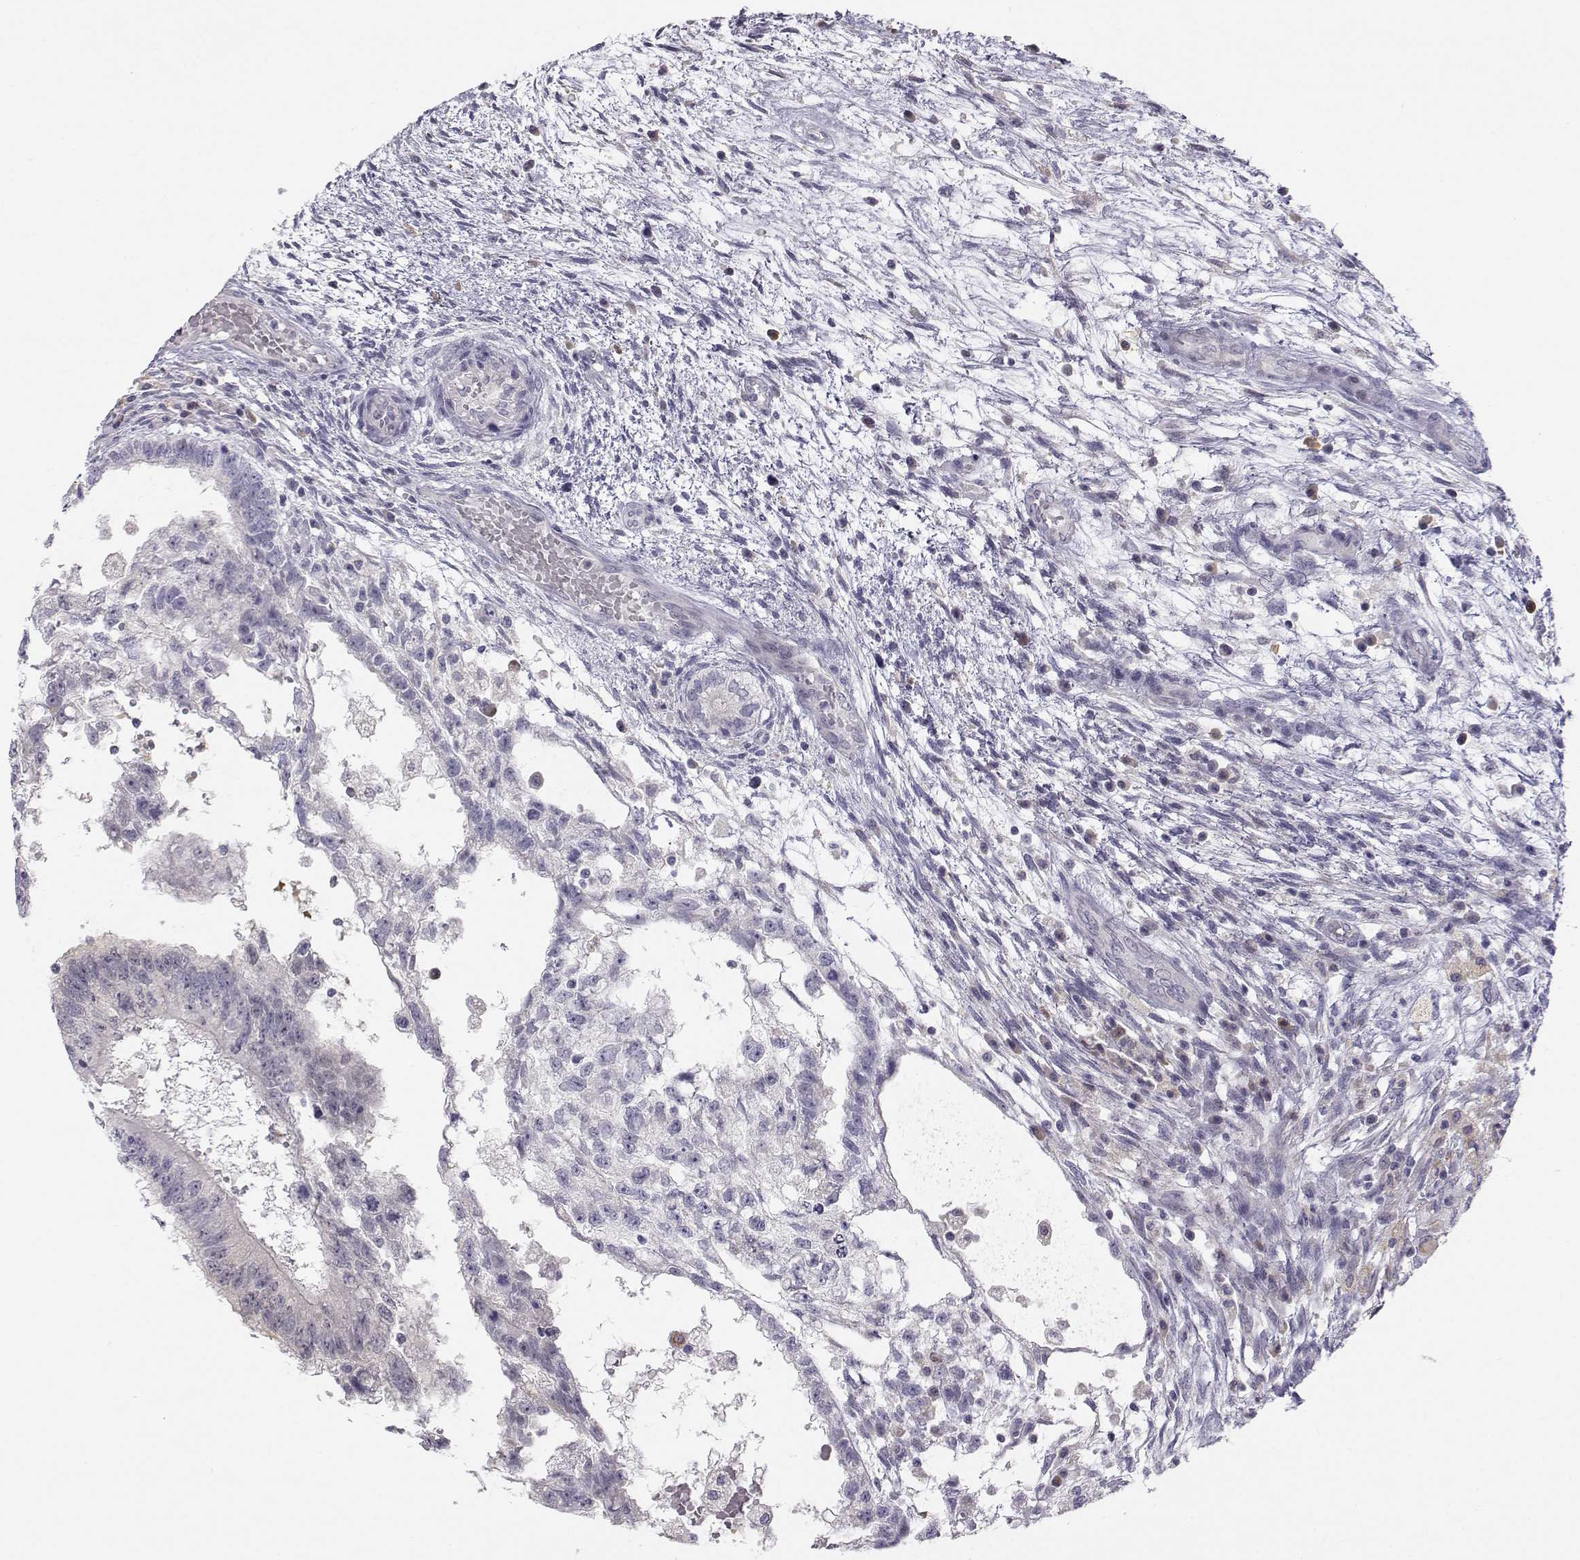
{"staining": {"intensity": "weak", "quantity": "<25%", "location": "cytoplasmic/membranous"}, "tissue": "testis cancer", "cell_type": "Tumor cells", "image_type": "cancer", "snomed": [{"axis": "morphology", "description": "Normal tissue, NOS"}, {"axis": "morphology", "description": "Carcinoma, Embryonal, NOS"}, {"axis": "topography", "description": "Testis"}, {"axis": "topography", "description": "Epididymis"}], "caption": "There is no significant staining in tumor cells of testis cancer.", "gene": "ACSL6", "patient": {"sex": "male", "age": 32}}